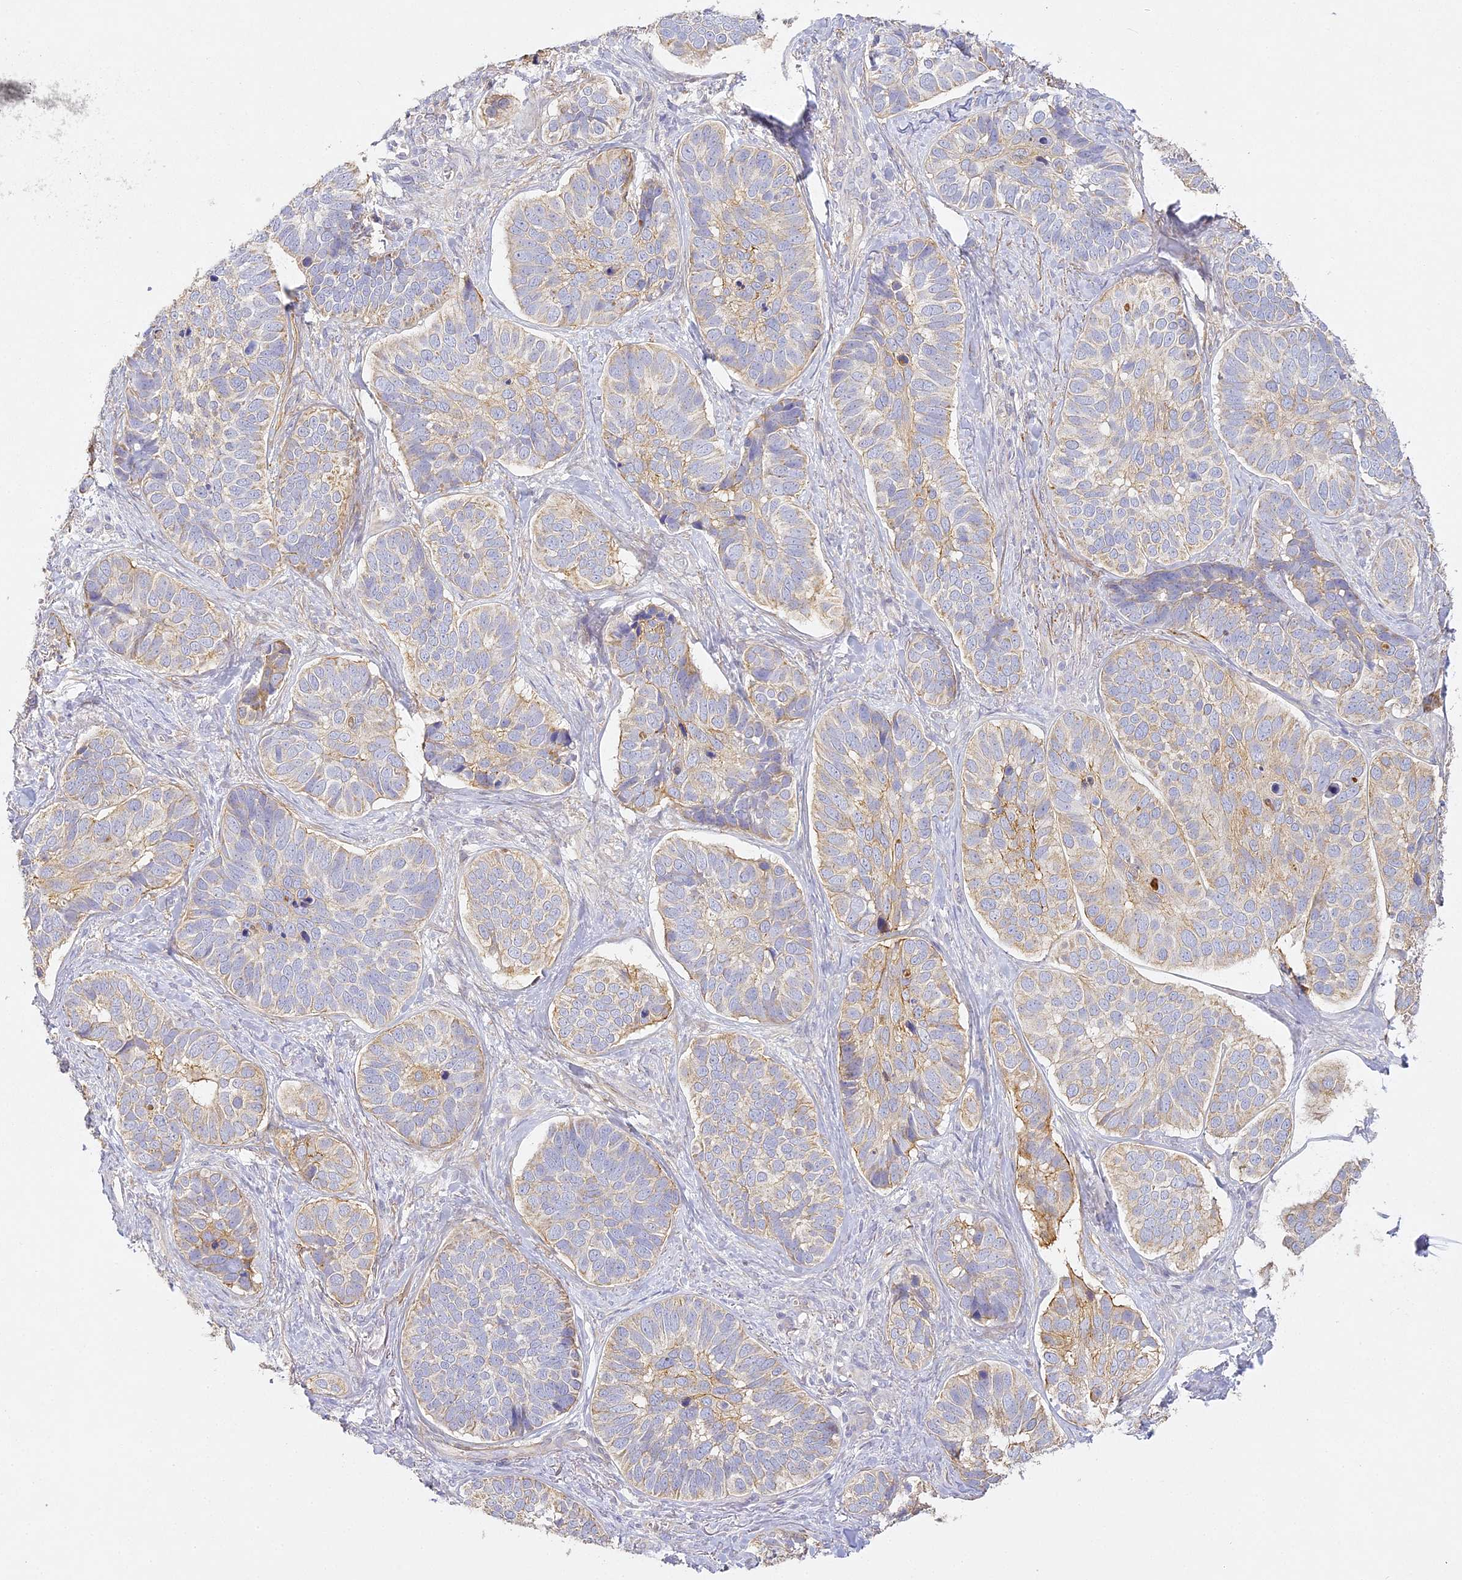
{"staining": {"intensity": "moderate", "quantity": "25%-75%", "location": "cytoplasmic/membranous"}, "tissue": "skin cancer", "cell_type": "Tumor cells", "image_type": "cancer", "snomed": [{"axis": "morphology", "description": "Basal cell carcinoma"}, {"axis": "topography", "description": "Skin"}], "caption": "A histopathology image of skin cancer (basal cell carcinoma) stained for a protein shows moderate cytoplasmic/membranous brown staining in tumor cells. Nuclei are stained in blue.", "gene": "MED28", "patient": {"sex": "male", "age": 62}}